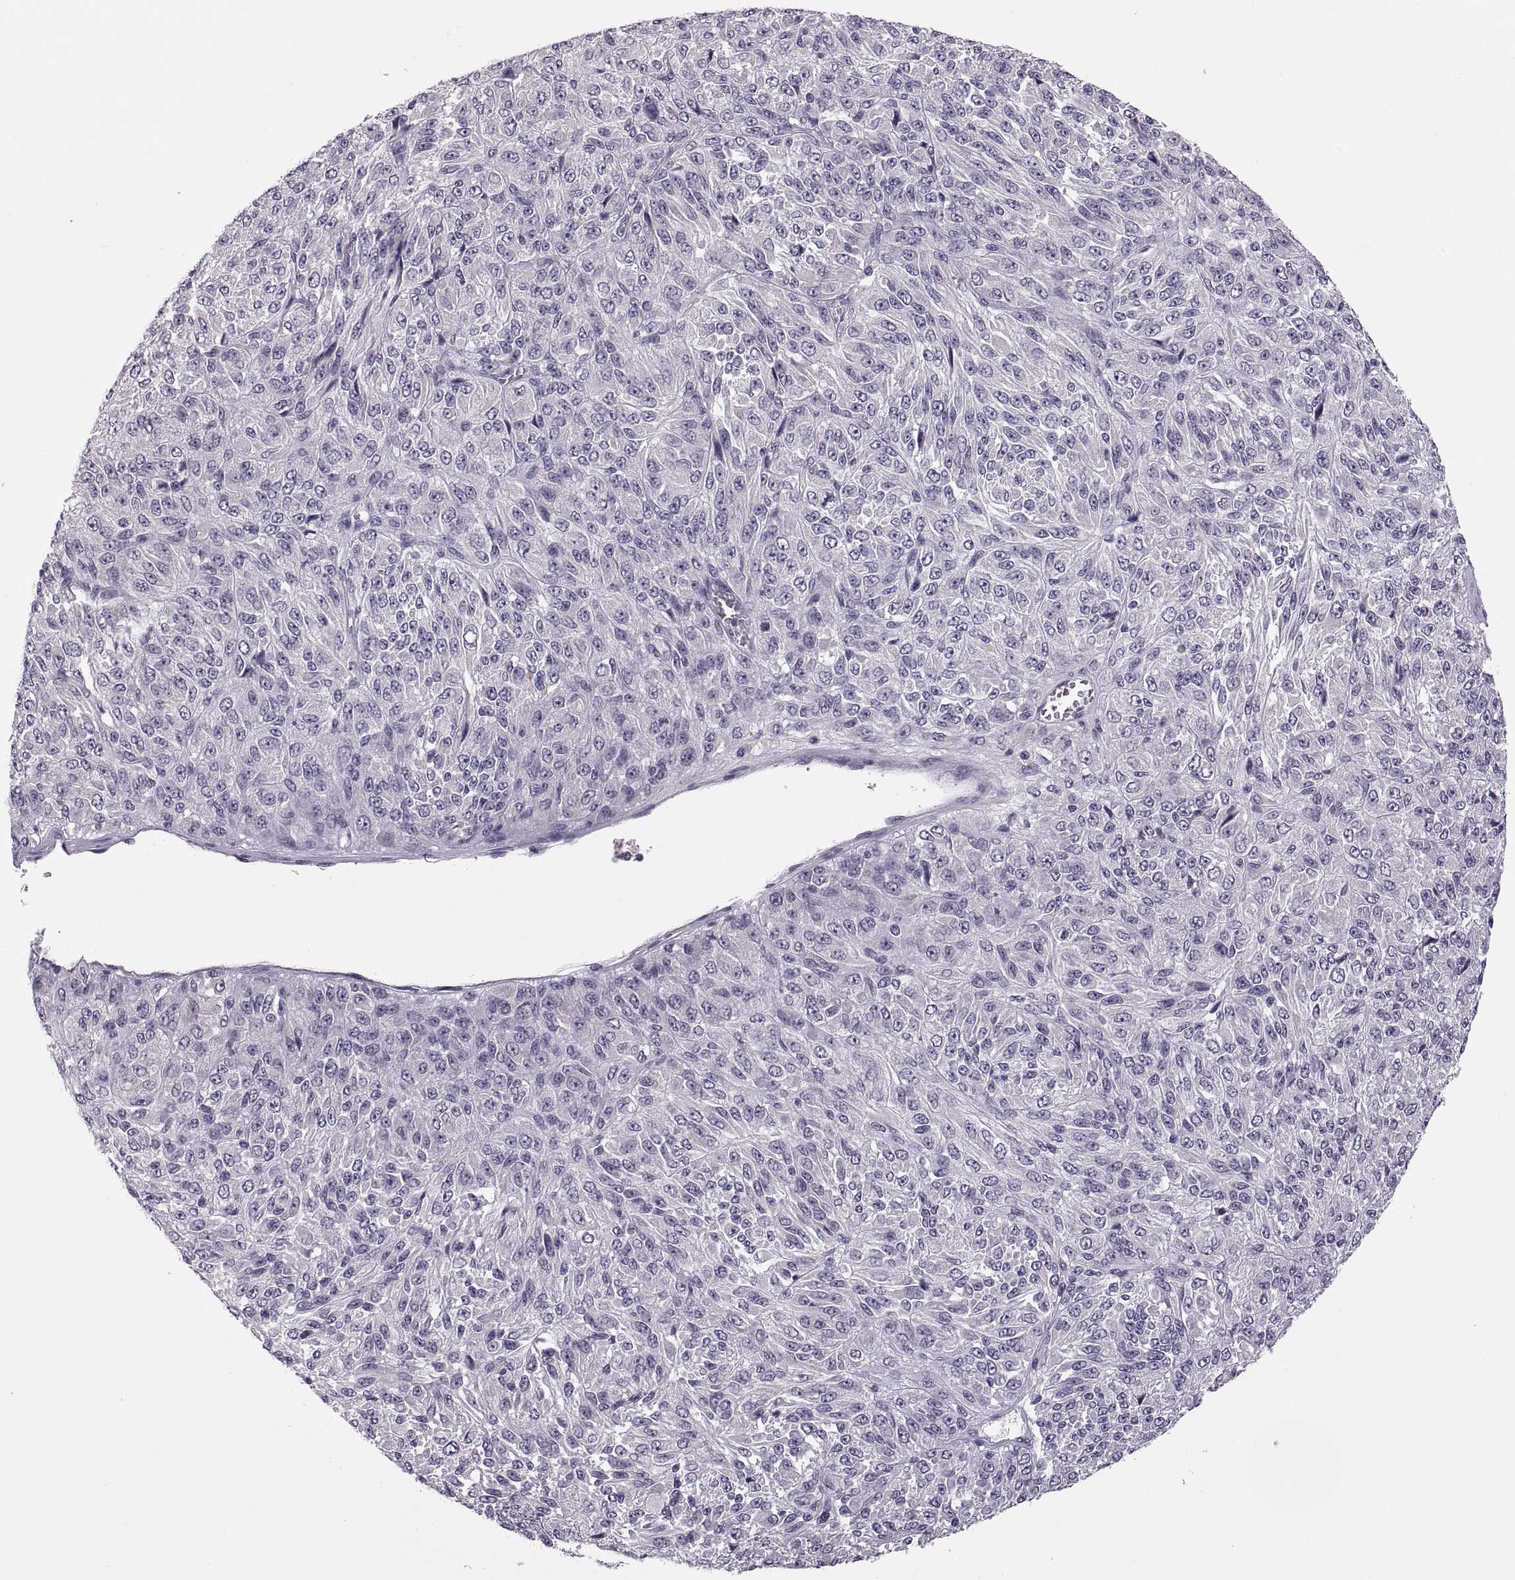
{"staining": {"intensity": "negative", "quantity": "none", "location": "none"}, "tissue": "melanoma", "cell_type": "Tumor cells", "image_type": "cancer", "snomed": [{"axis": "morphology", "description": "Malignant melanoma, Metastatic site"}, {"axis": "topography", "description": "Brain"}], "caption": "The image displays no significant positivity in tumor cells of melanoma.", "gene": "ADH6", "patient": {"sex": "female", "age": 56}}